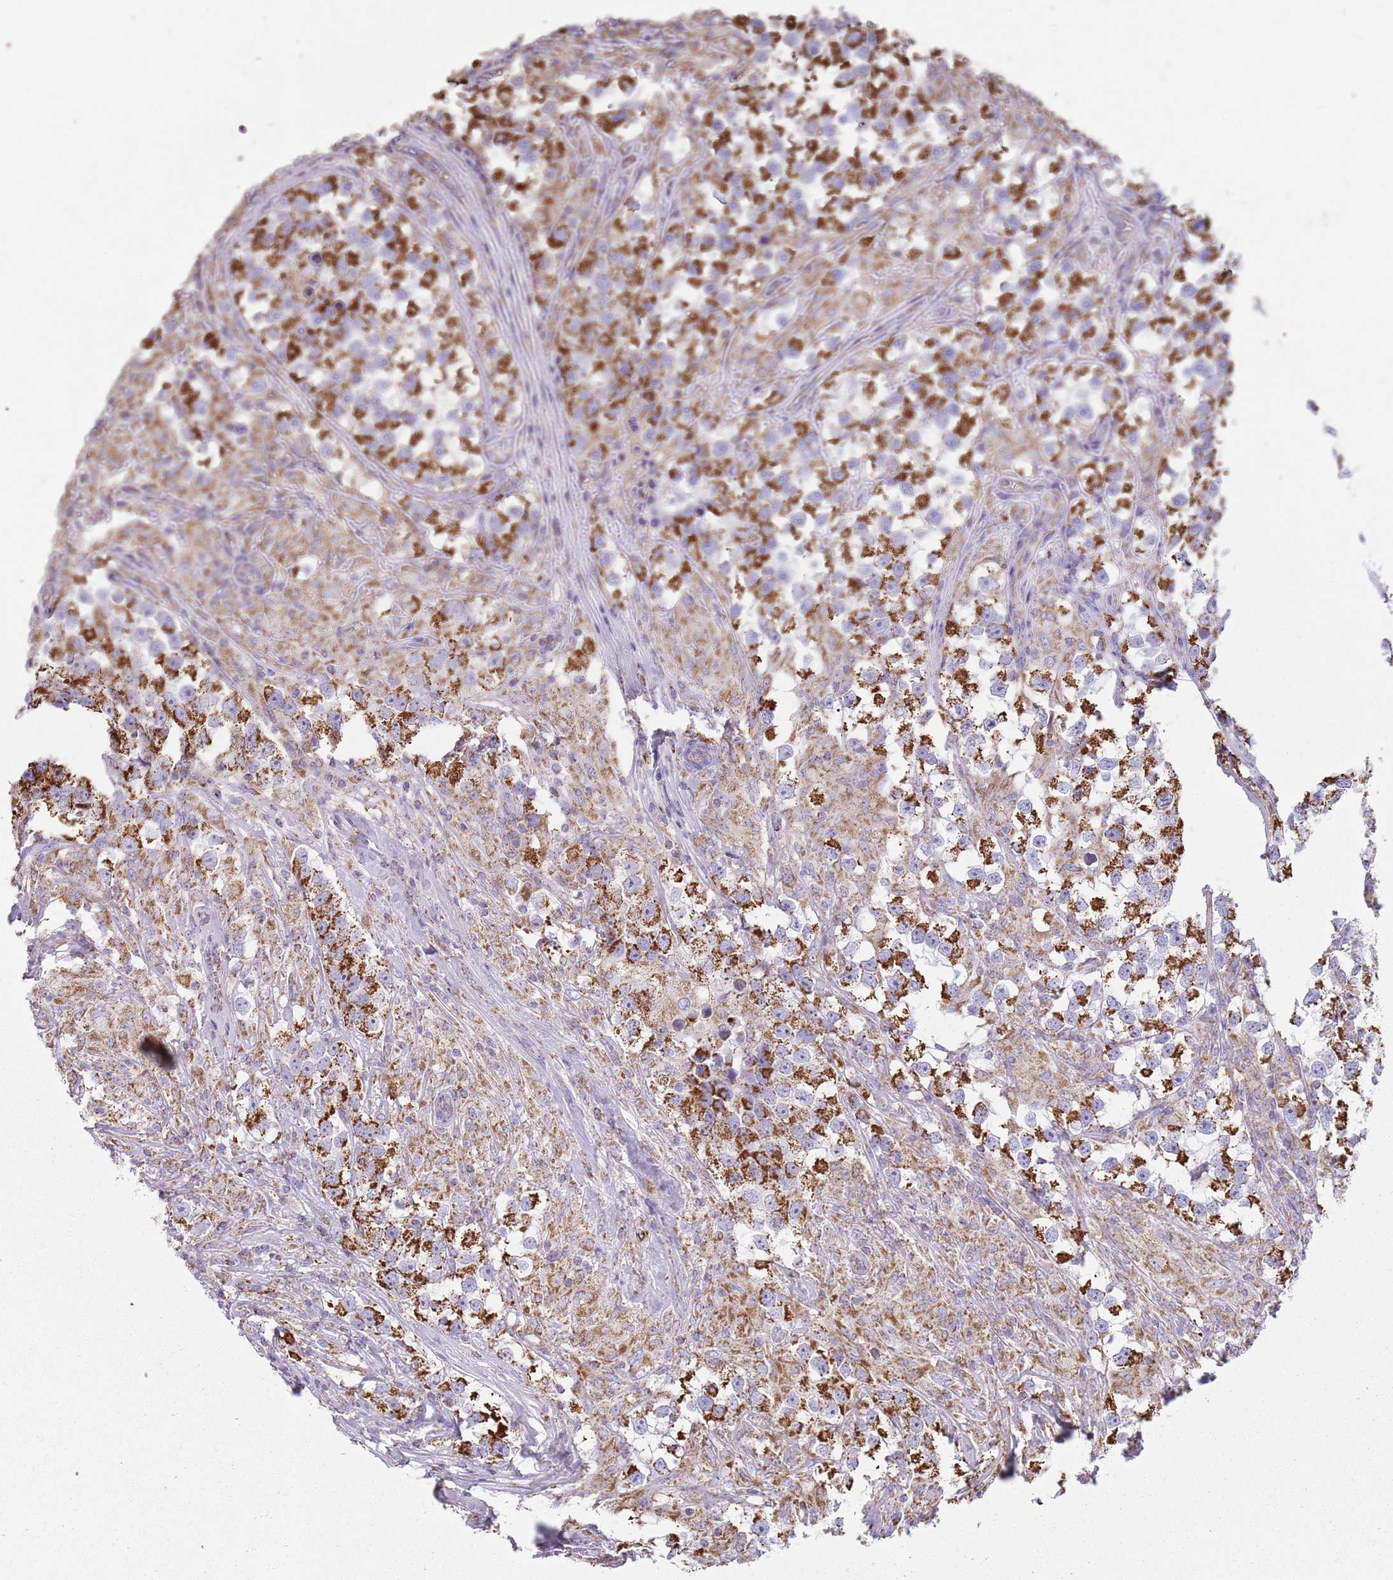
{"staining": {"intensity": "strong", "quantity": ">75%", "location": "cytoplasmic/membranous"}, "tissue": "testis cancer", "cell_type": "Tumor cells", "image_type": "cancer", "snomed": [{"axis": "morphology", "description": "Seminoma, NOS"}, {"axis": "topography", "description": "Testis"}], "caption": "Immunohistochemical staining of human testis cancer reveals strong cytoplasmic/membranous protein staining in about >75% of tumor cells. Nuclei are stained in blue.", "gene": "TTLL1", "patient": {"sex": "male", "age": 46}}